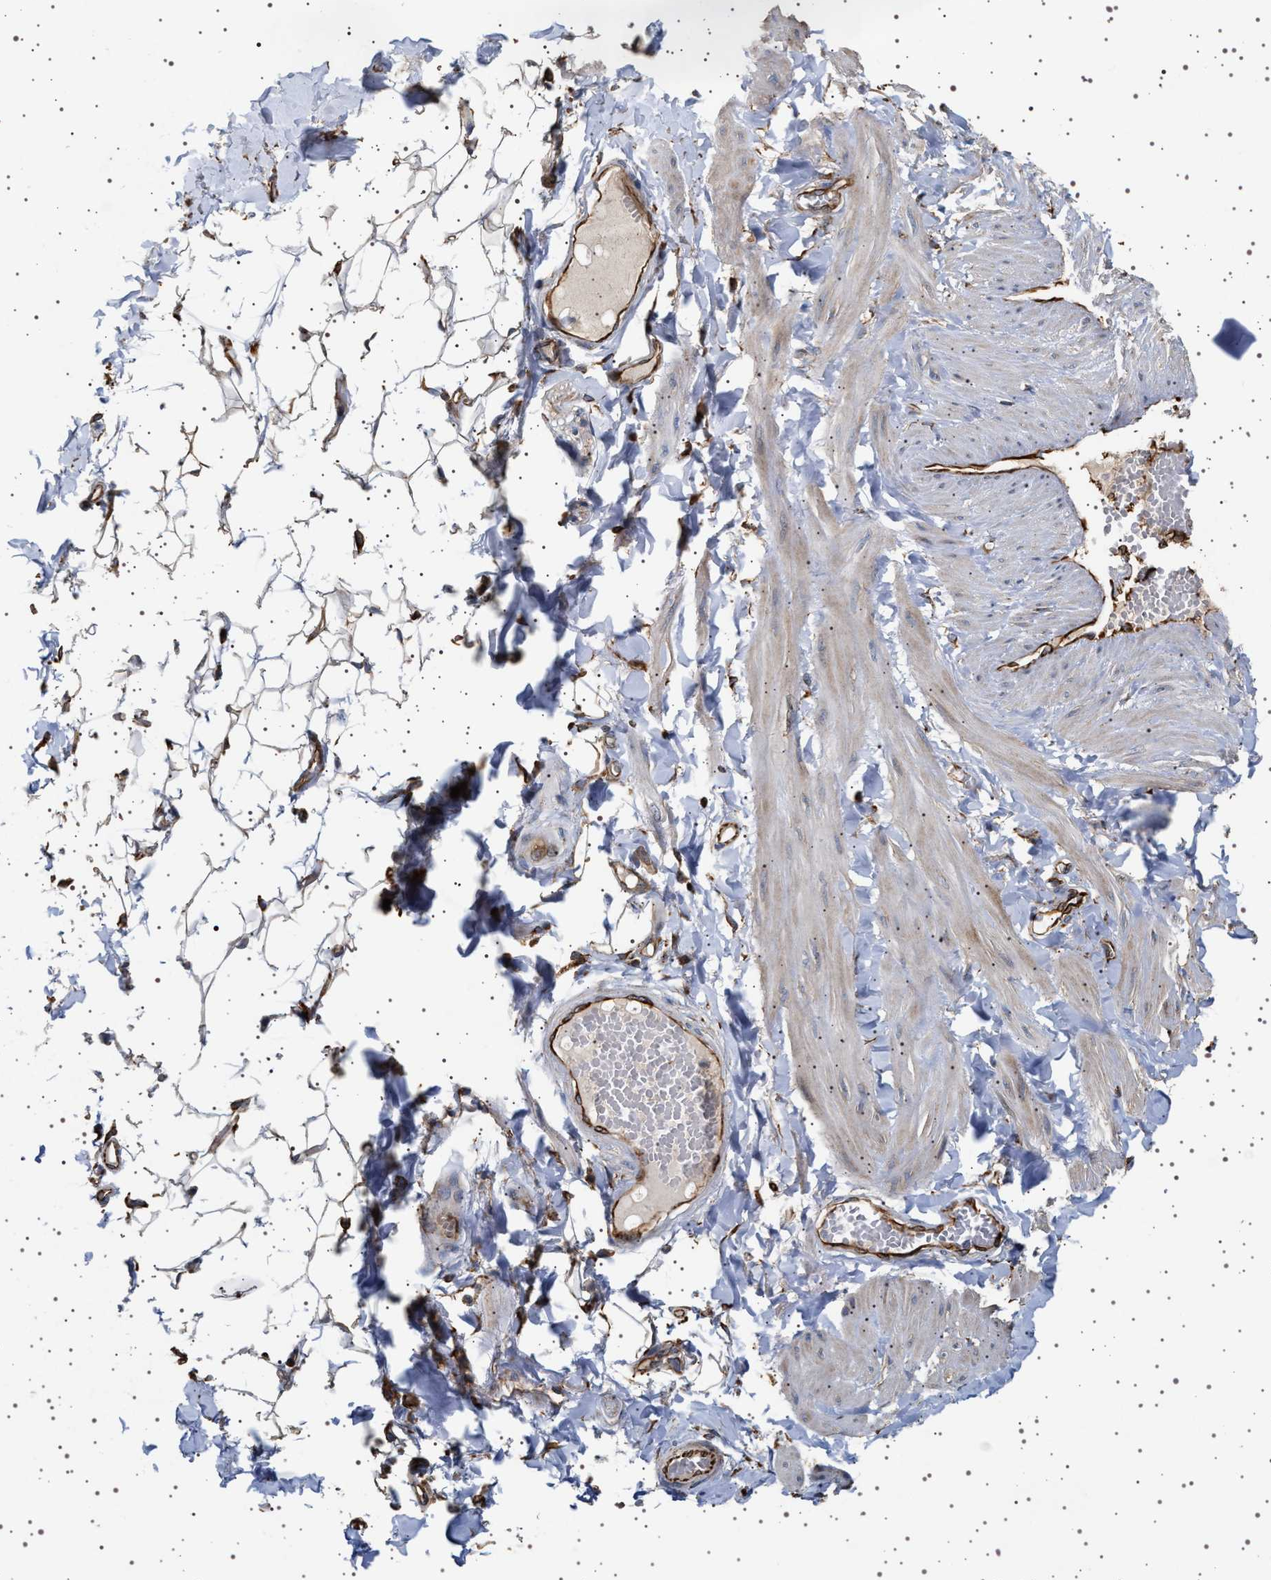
{"staining": {"intensity": "strong", "quantity": ">75%", "location": "cytoplasmic/membranous"}, "tissue": "adipose tissue", "cell_type": "Adipocytes", "image_type": "normal", "snomed": [{"axis": "morphology", "description": "Normal tissue, NOS"}, {"axis": "topography", "description": "Adipose tissue"}, {"axis": "topography", "description": "Vascular tissue"}, {"axis": "topography", "description": "Peripheral nerve tissue"}], "caption": "Protein analysis of benign adipose tissue reveals strong cytoplasmic/membranous staining in approximately >75% of adipocytes. (DAB (3,3'-diaminobenzidine) = brown stain, brightfield microscopy at high magnification).", "gene": "TRUB2", "patient": {"sex": "male", "age": 25}}